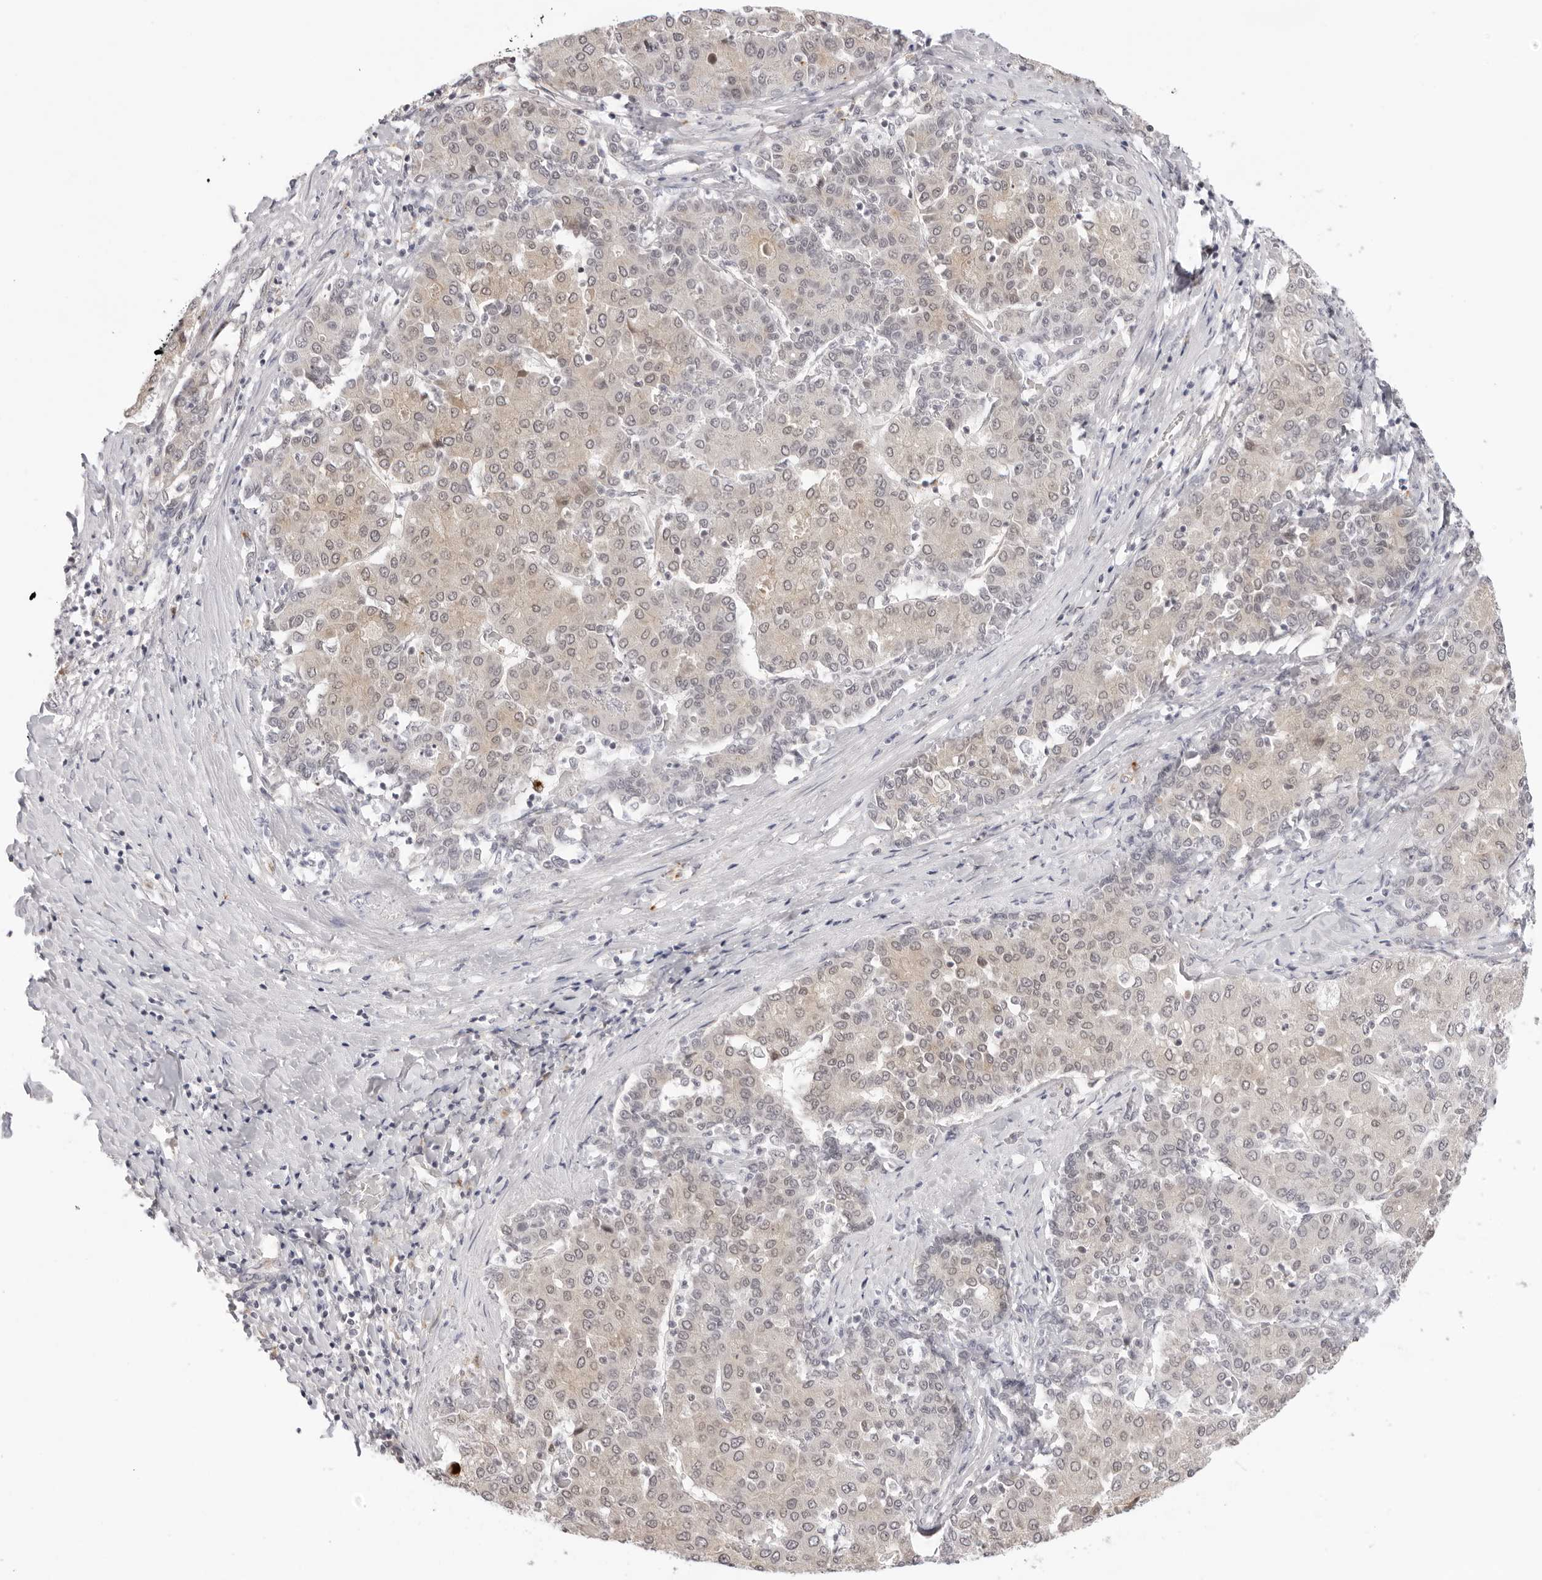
{"staining": {"intensity": "weak", "quantity": ">75%", "location": "cytoplasmic/membranous,nuclear"}, "tissue": "liver cancer", "cell_type": "Tumor cells", "image_type": "cancer", "snomed": [{"axis": "morphology", "description": "Carcinoma, Hepatocellular, NOS"}, {"axis": "topography", "description": "Liver"}], "caption": "Approximately >75% of tumor cells in human hepatocellular carcinoma (liver) reveal weak cytoplasmic/membranous and nuclear protein staining as visualized by brown immunohistochemical staining.", "gene": "STRADB", "patient": {"sex": "male", "age": 65}}